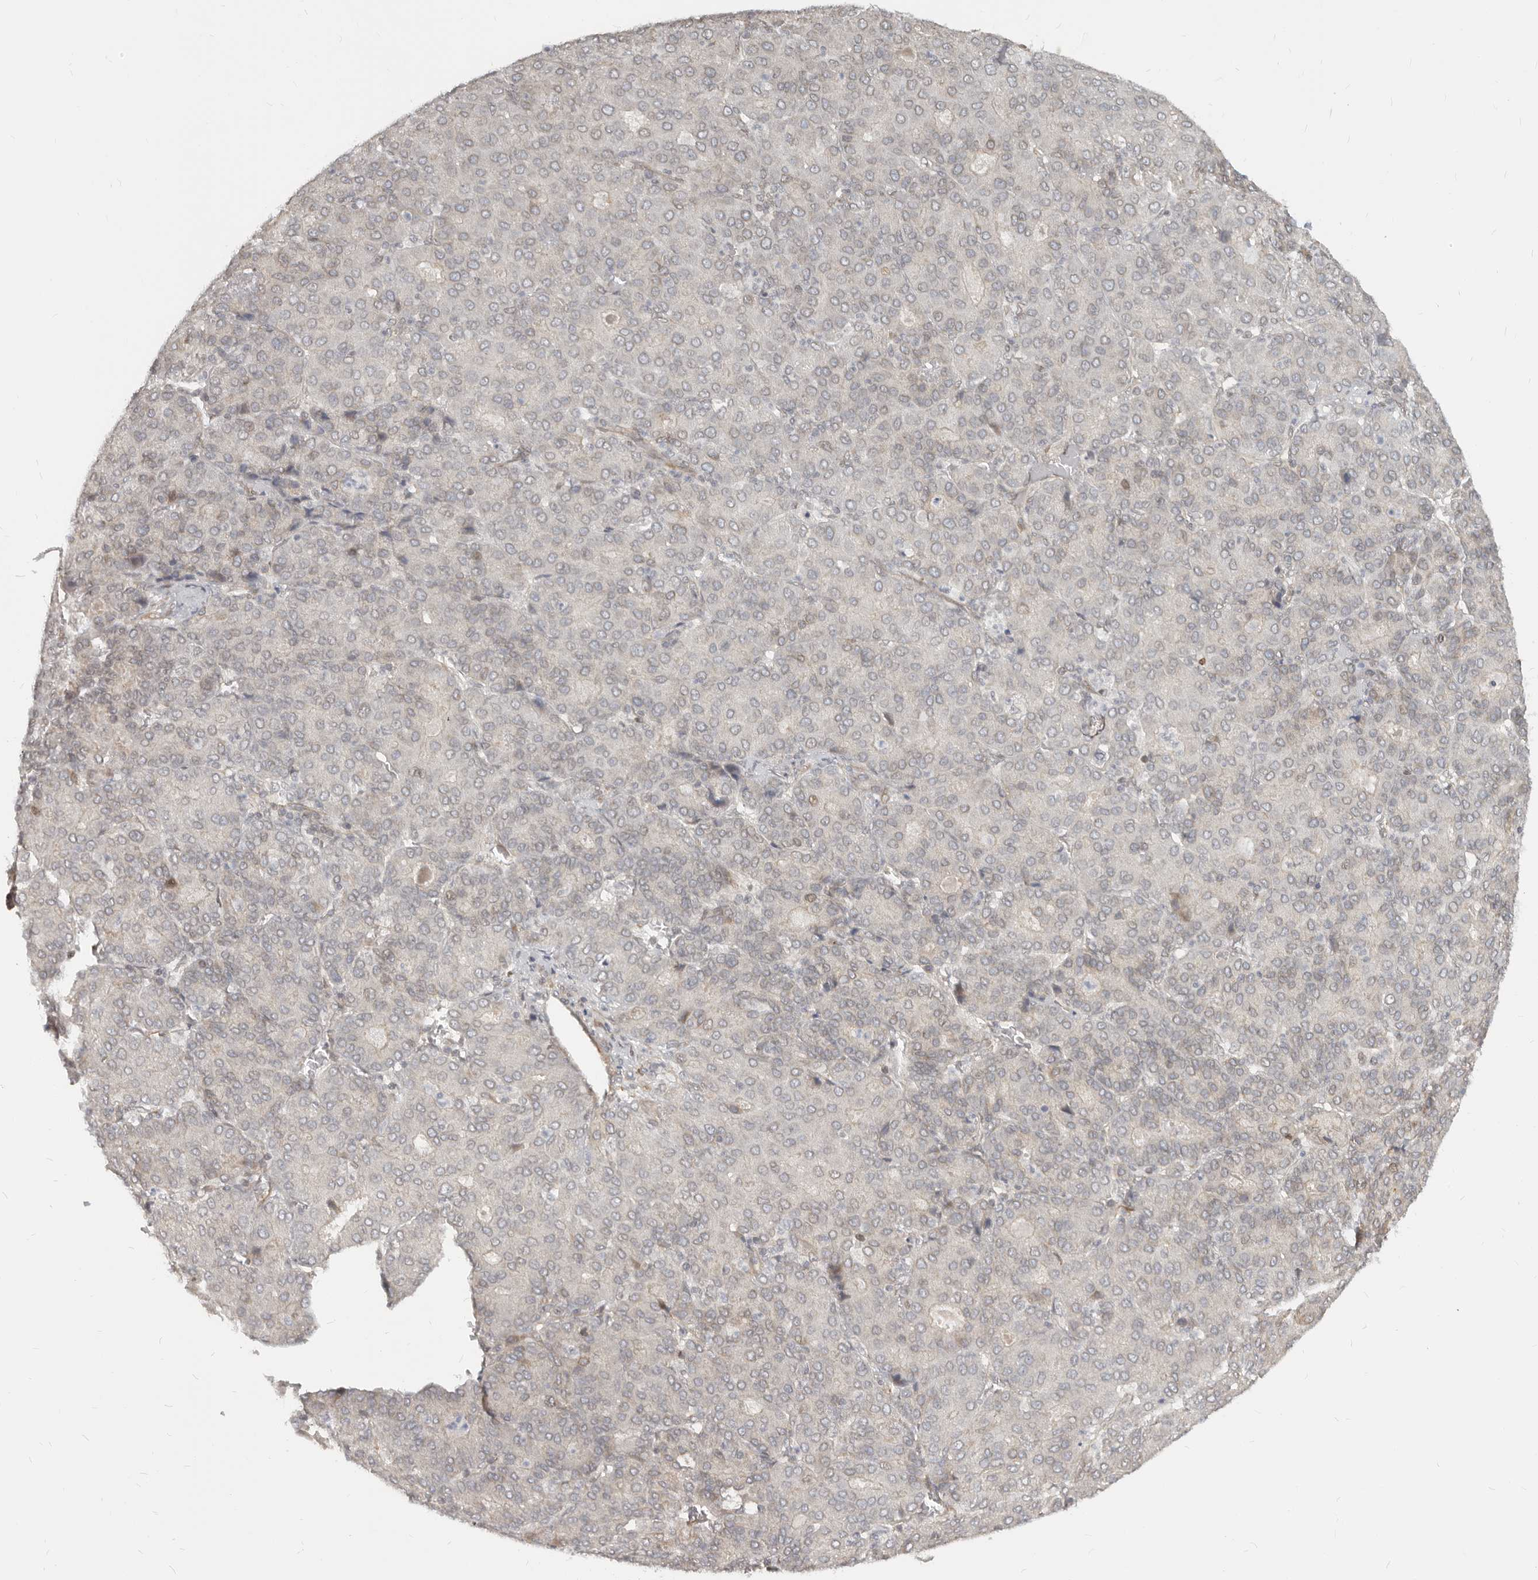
{"staining": {"intensity": "strong", "quantity": ">75%", "location": "cytoplasmic/membranous,nuclear"}, "tissue": "liver cancer", "cell_type": "Tumor cells", "image_type": "cancer", "snomed": [{"axis": "morphology", "description": "Carcinoma, Hepatocellular, NOS"}, {"axis": "topography", "description": "Liver"}], "caption": "Tumor cells exhibit high levels of strong cytoplasmic/membranous and nuclear positivity in approximately >75% of cells in human liver cancer (hepatocellular carcinoma). (IHC, brightfield microscopy, high magnification).", "gene": "NUP153", "patient": {"sex": "male", "age": 65}}